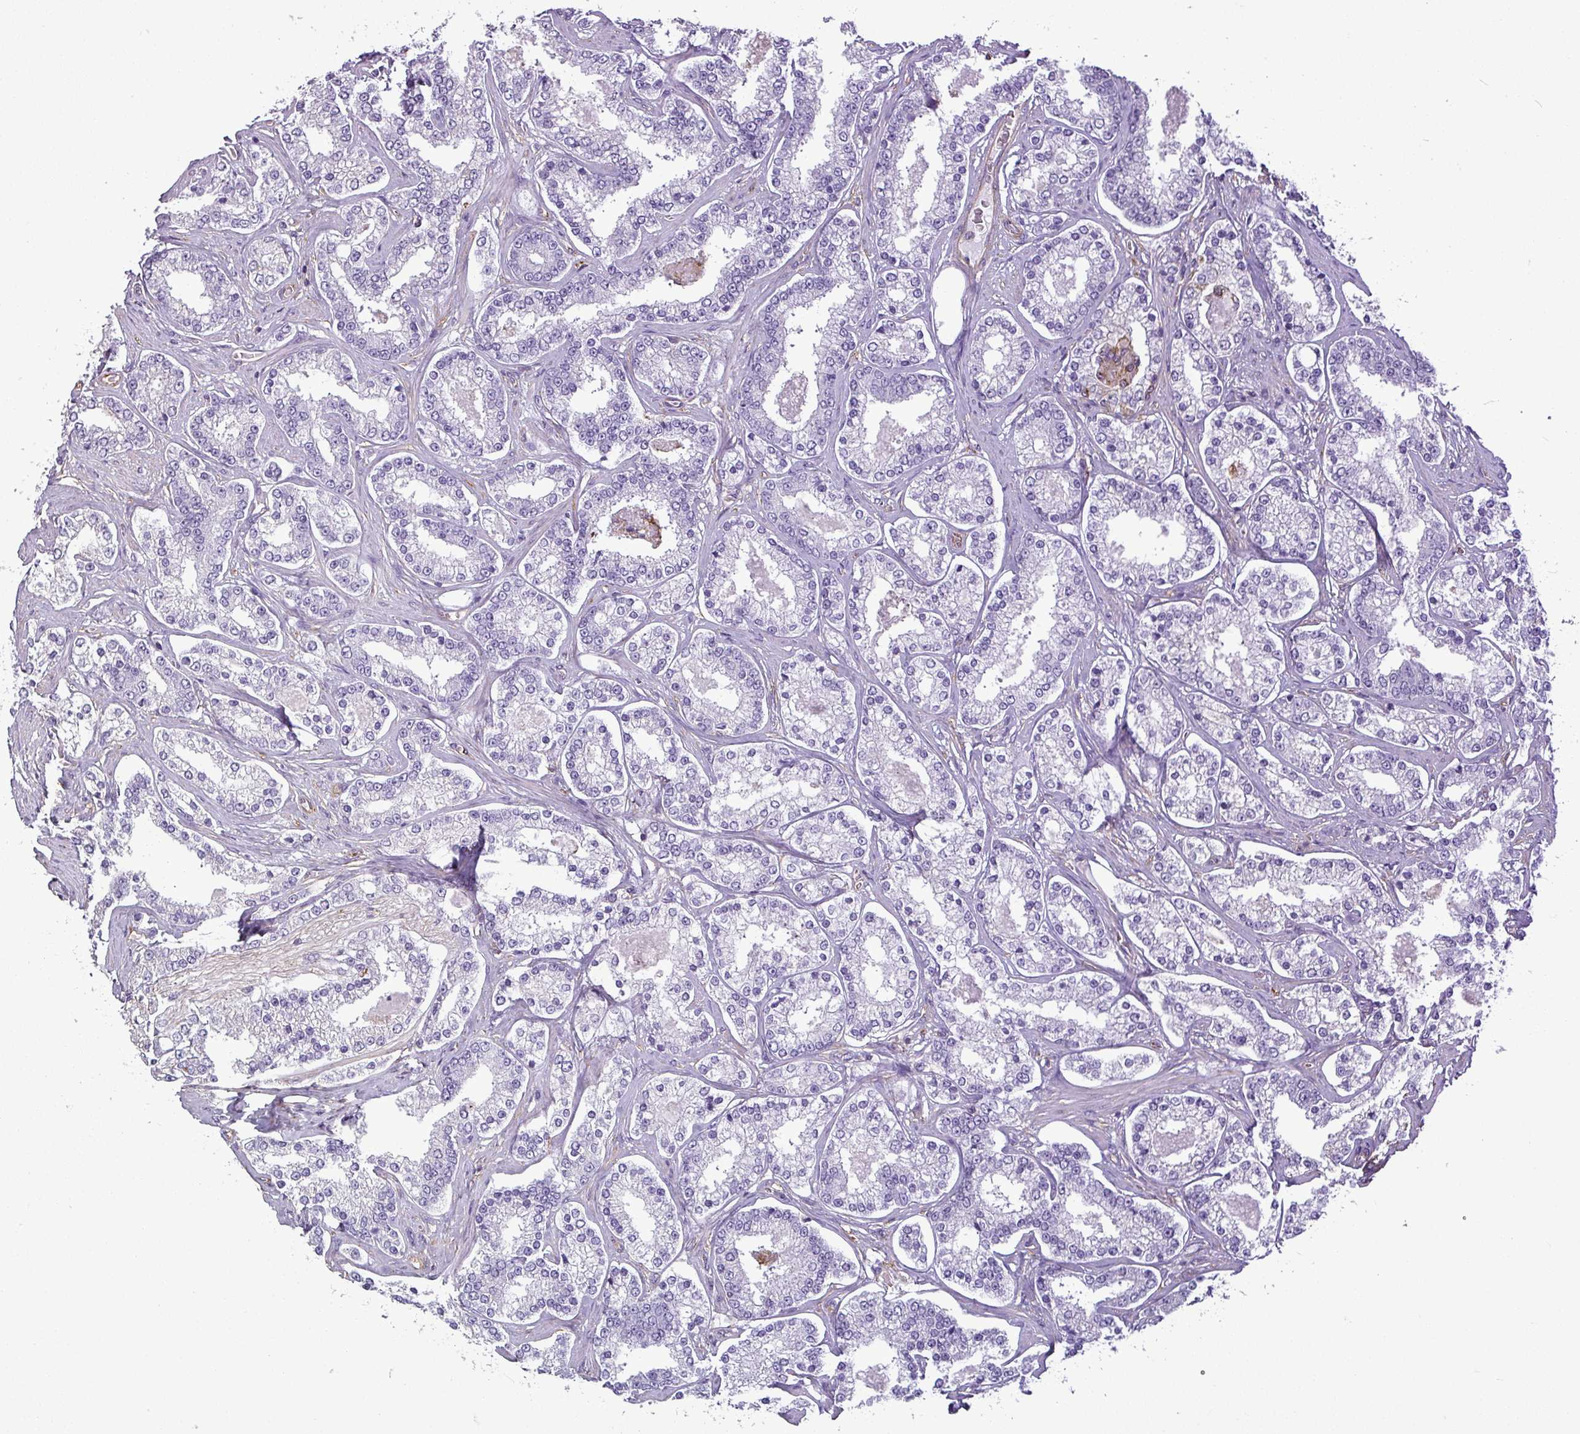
{"staining": {"intensity": "negative", "quantity": "none", "location": "none"}, "tissue": "prostate cancer", "cell_type": "Tumor cells", "image_type": "cancer", "snomed": [{"axis": "morphology", "description": "Normal tissue, NOS"}, {"axis": "morphology", "description": "Adenocarcinoma, High grade"}, {"axis": "topography", "description": "Prostate"}], "caption": "An image of human prostate cancer (high-grade adenocarcinoma) is negative for staining in tumor cells.", "gene": "XNDC1N", "patient": {"sex": "male", "age": 83}}